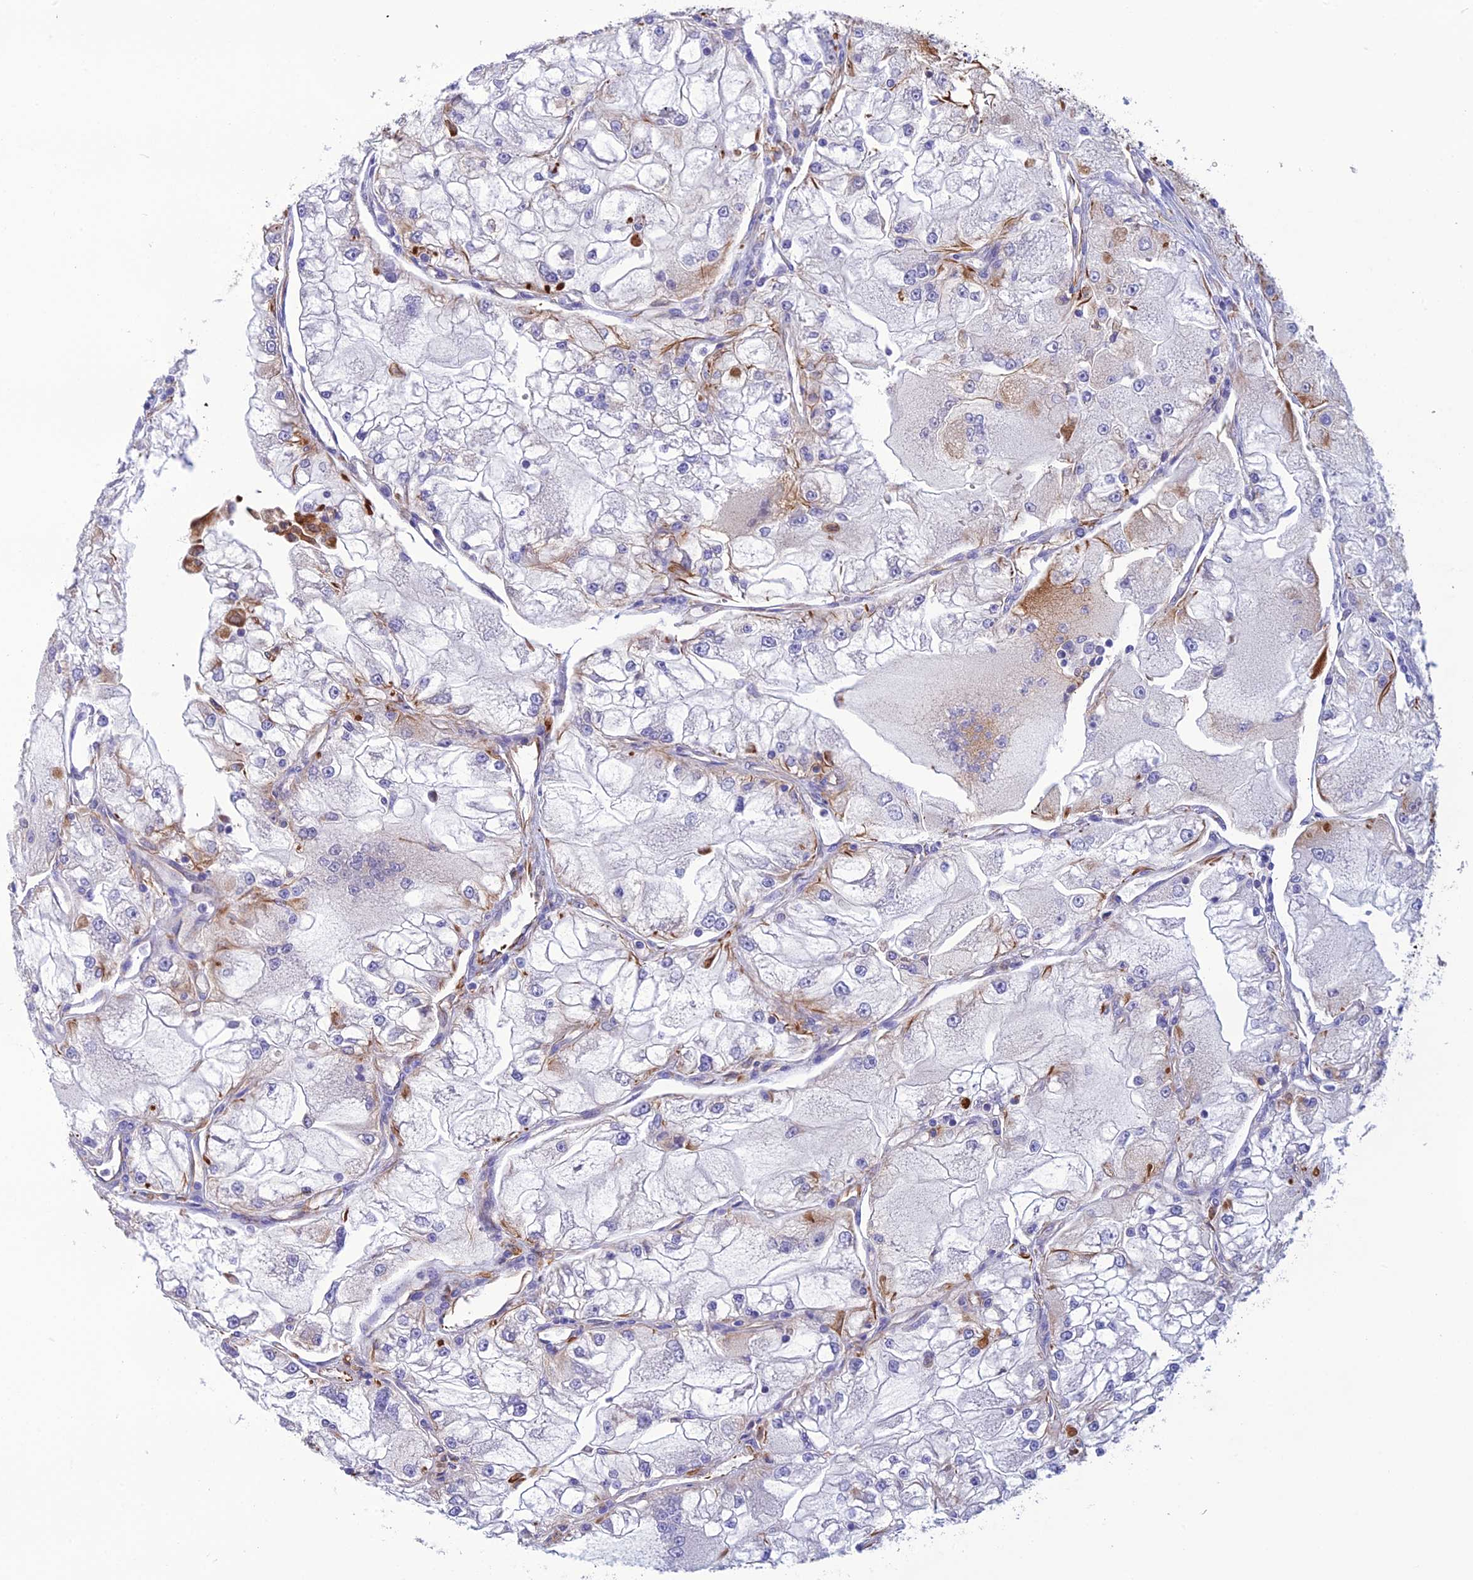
{"staining": {"intensity": "negative", "quantity": "none", "location": "none"}, "tissue": "renal cancer", "cell_type": "Tumor cells", "image_type": "cancer", "snomed": [{"axis": "morphology", "description": "Adenocarcinoma, NOS"}, {"axis": "topography", "description": "Kidney"}], "caption": "The micrograph shows no staining of tumor cells in renal cancer. The staining was performed using DAB (3,3'-diaminobenzidine) to visualize the protein expression in brown, while the nuclei were stained in blue with hematoxylin (Magnification: 20x).", "gene": "FBXL20", "patient": {"sex": "female", "age": 72}}